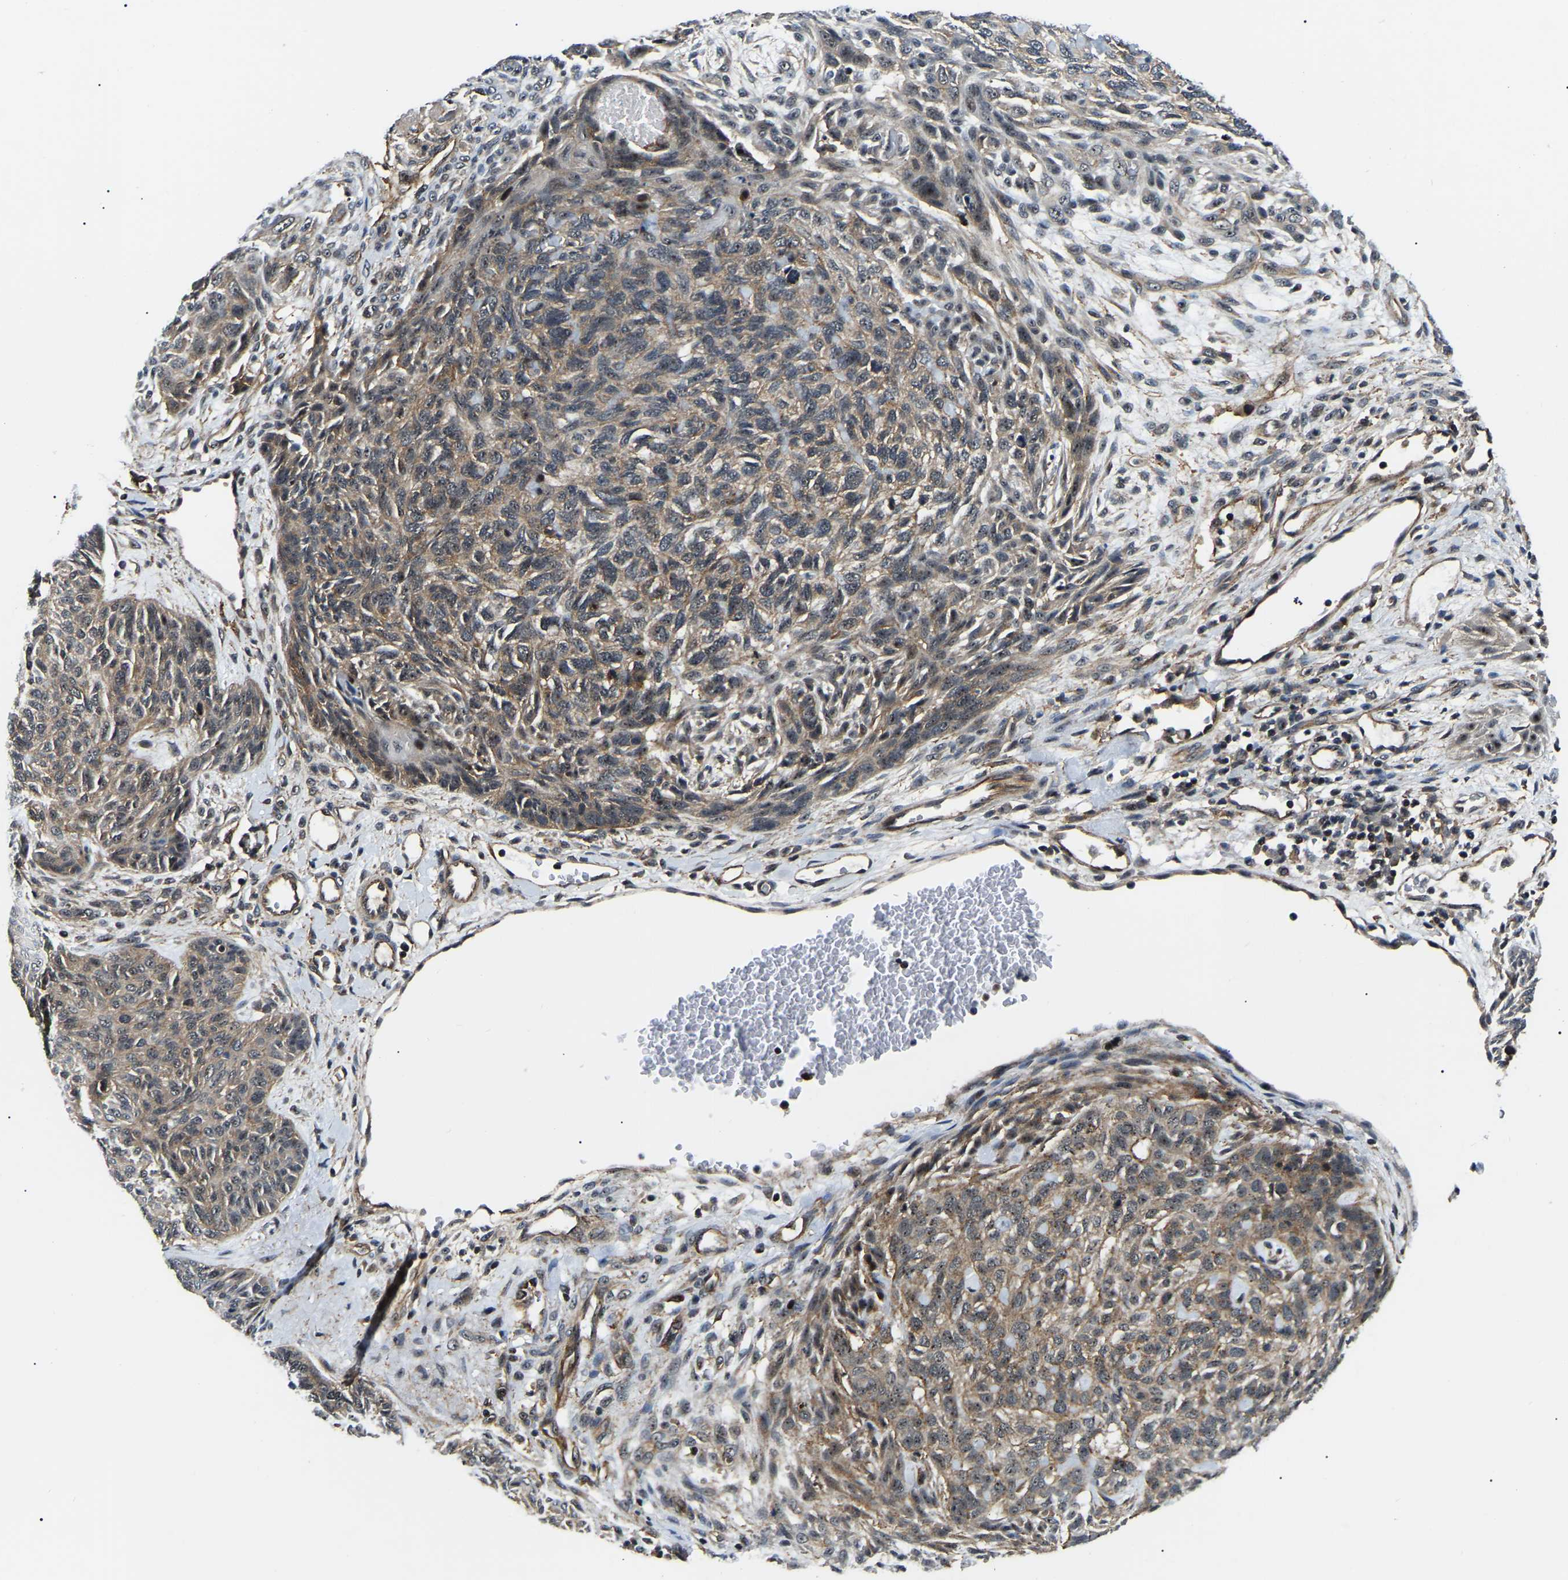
{"staining": {"intensity": "moderate", "quantity": ">75%", "location": "cytoplasmic/membranous,nuclear"}, "tissue": "skin cancer", "cell_type": "Tumor cells", "image_type": "cancer", "snomed": [{"axis": "morphology", "description": "Basal cell carcinoma"}, {"axis": "topography", "description": "Skin"}], "caption": "IHC (DAB) staining of skin cancer (basal cell carcinoma) reveals moderate cytoplasmic/membranous and nuclear protein expression in about >75% of tumor cells.", "gene": "RRP1B", "patient": {"sex": "male", "age": 55}}